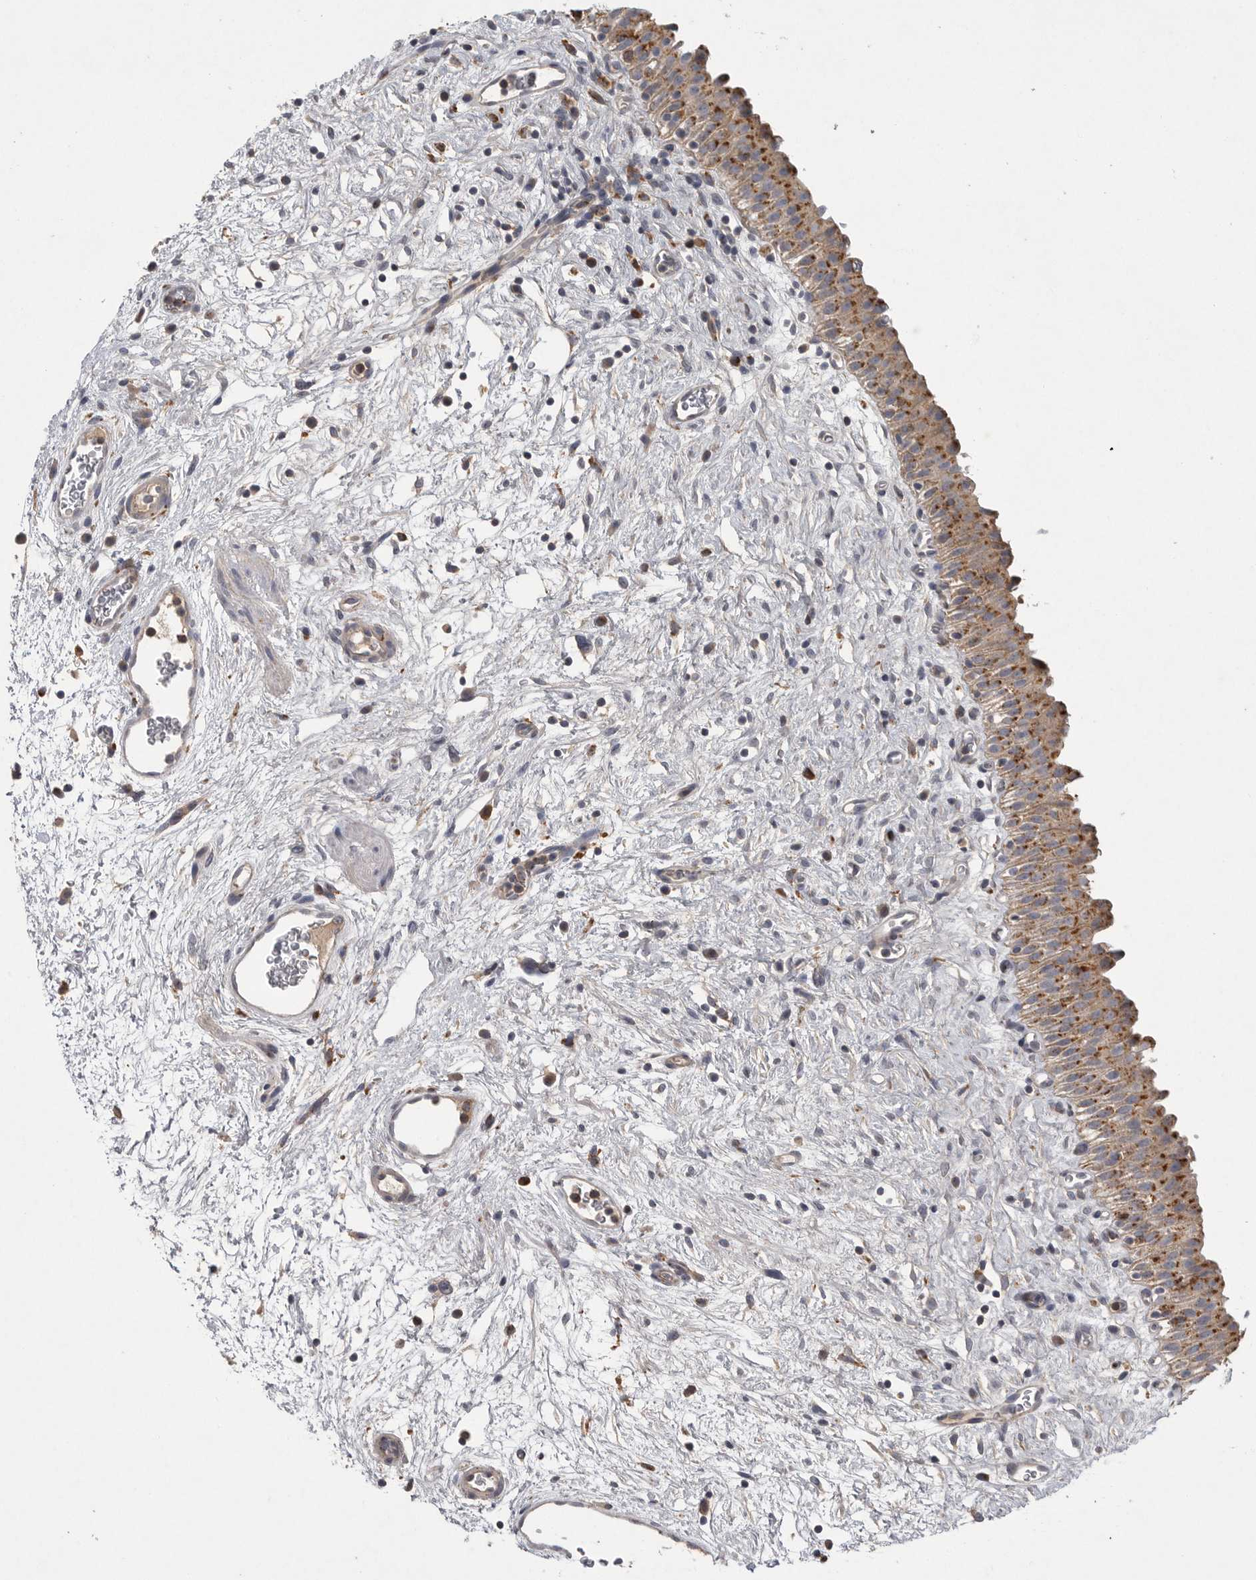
{"staining": {"intensity": "moderate", "quantity": ">75%", "location": "cytoplasmic/membranous"}, "tissue": "urinary bladder", "cell_type": "Urothelial cells", "image_type": "normal", "snomed": [{"axis": "morphology", "description": "Normal tissue, NOS"}, {"axis": "topography", "description": "Urinary bladder"}], "caption": "Immunohistochemical staining of normal urinary bladder displays medium levels of moderate cytoplasmic/membranous positivity in about >75% of urothelial cells. (IHC, brightfield microscopy, high magnification).", "gene": "LAMTOR3", "patient": {"sex": "male", "age": 82}}